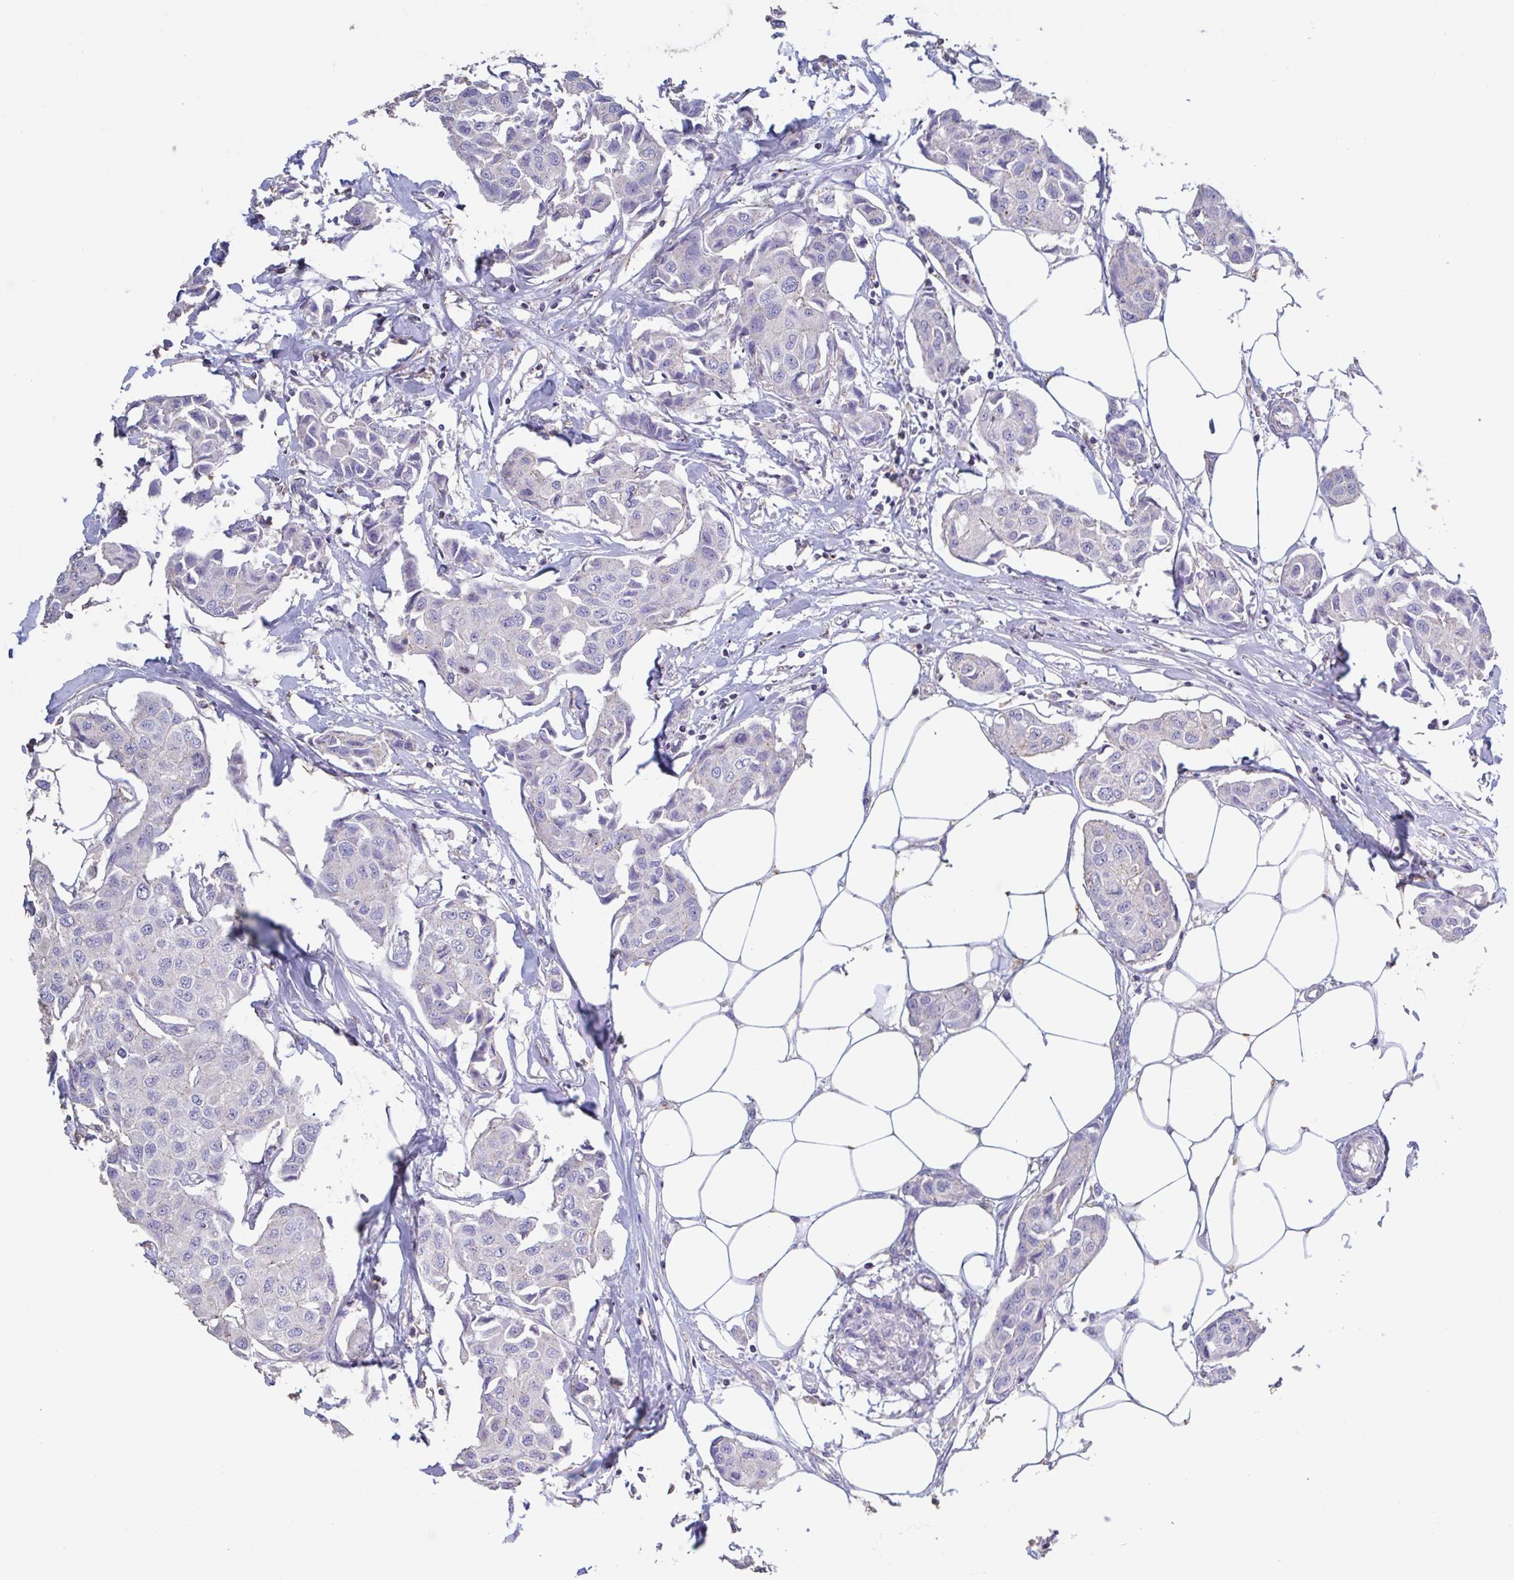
{"staining": {"intensity": "negative", "quantity": "none", "location": "none"}, "tissue": "breast cancer", "cell_type": "Tumor cells", "image_type": "cancer", "snomed": [{"axis": "morphology", "description": "Duct carcinoma"}, {"axis": "topography", "description": "Breast"}, {"axis": "topography", "description": "Lymph node"}], "caption": "High power microscopy image of an IHC image of breast cancer (invasive ductal carcinoma), revealing no significant expression in tumor cells. (Stains: DAB (3,3'-diaminobenzidine) IHC with hematoxylin counter stain, Microscopy: brightfield microscopy at high magnification).", "gene": "CHMP5", "patient": {"sex": "female", "age": 80}}